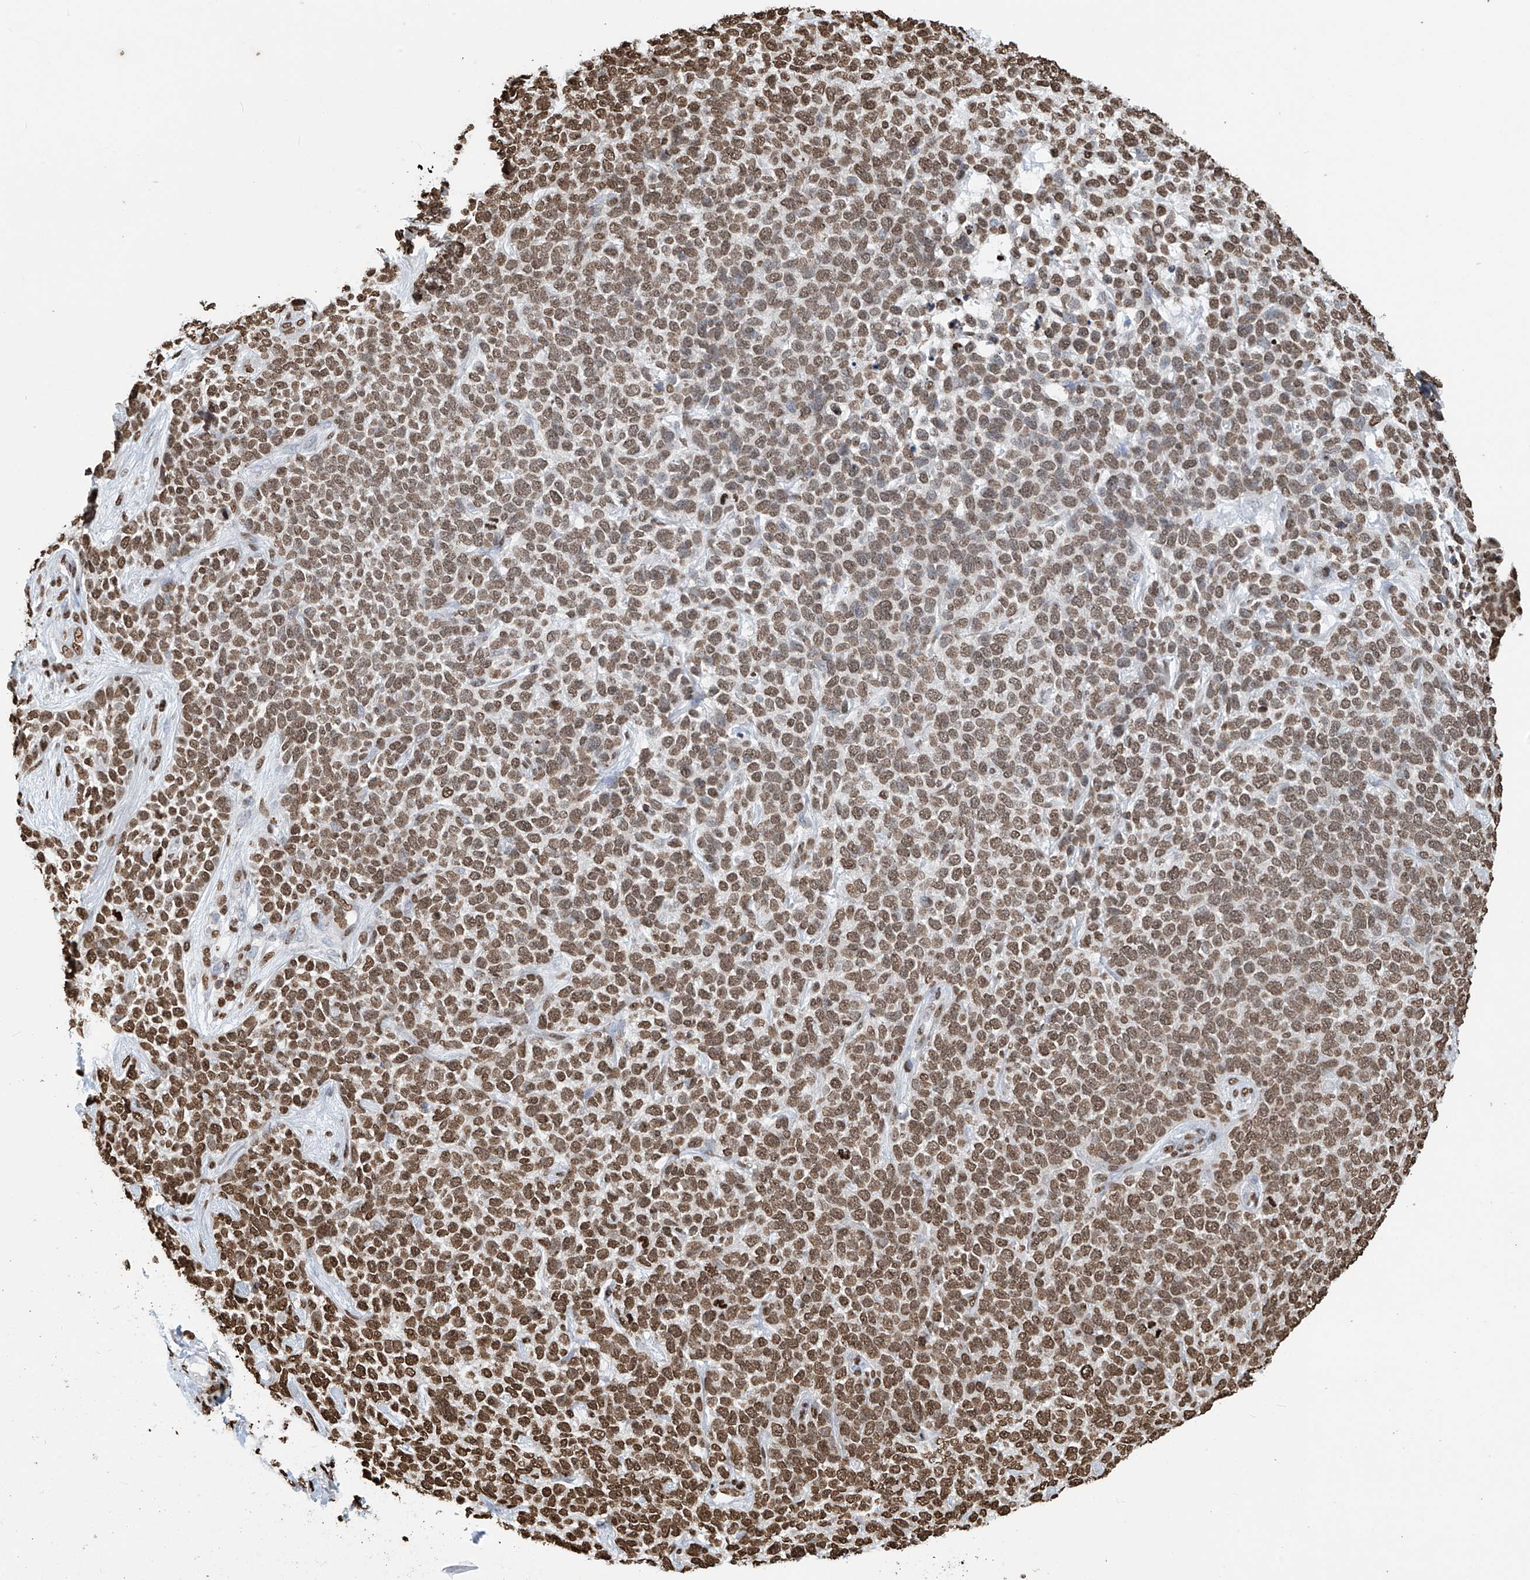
{"staining": {"intensity": "moderate", "quantity": ">75%", "location": "nuclear"}, "tissue": "skin cancer", "cell_type": "Tumor cells", "image_type": "cancer", "snomed": [{"axis": "morphology", "description": "Basal cell carcinoma"}, {"axis": "topography", "description": "Skin"}], "caption": "Basal cell carcinoma (skin) stained for a protein reveals moderate nuclear positivity in tumor cells.", "gene": "DPPA2", "patient": {"sex": "female", "age": 84}}